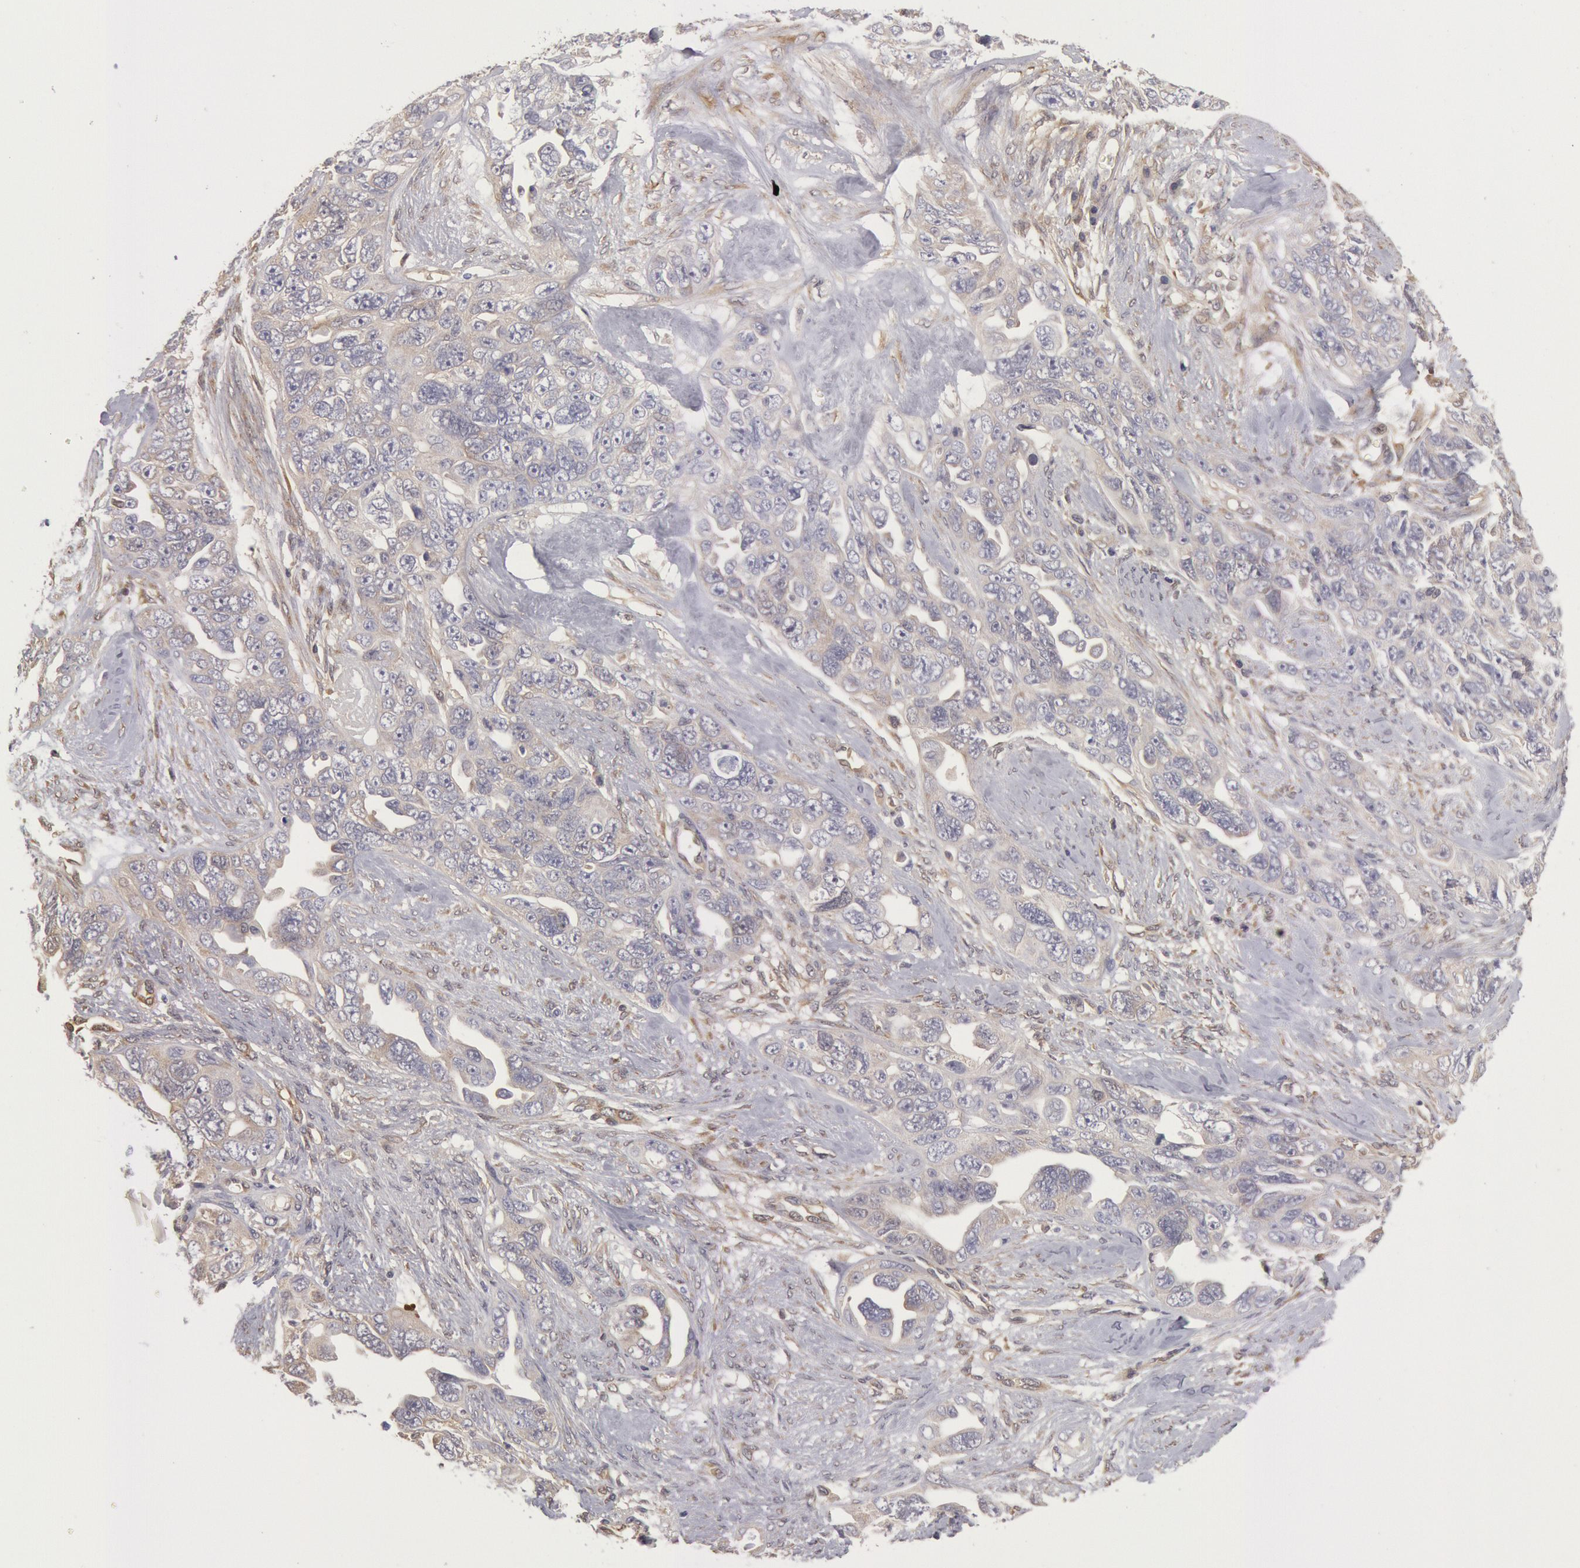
{"staining": {"intensity": "negative", "quantity": "none", "location": "none"}, "tissue": "ovarian cancer", "cell_type": "Tumor cells", "image_type": "cancer", "snomed": [{"axis": "morphology", "description": "Cystadenocarcinoma, serous, NOS"}, {"axis": "topography", "description": "Ovary"}], "caption": "Immunohistochemistry (IHC) histopathology image of neoplastic tissue: human ovarian cancer (serous cystadenocarcinoma) stained with DAB displays no significant protein positivity in tumor cells.", "gene": "CCDC50", "patient": {"sex": "female", "age": 63}}